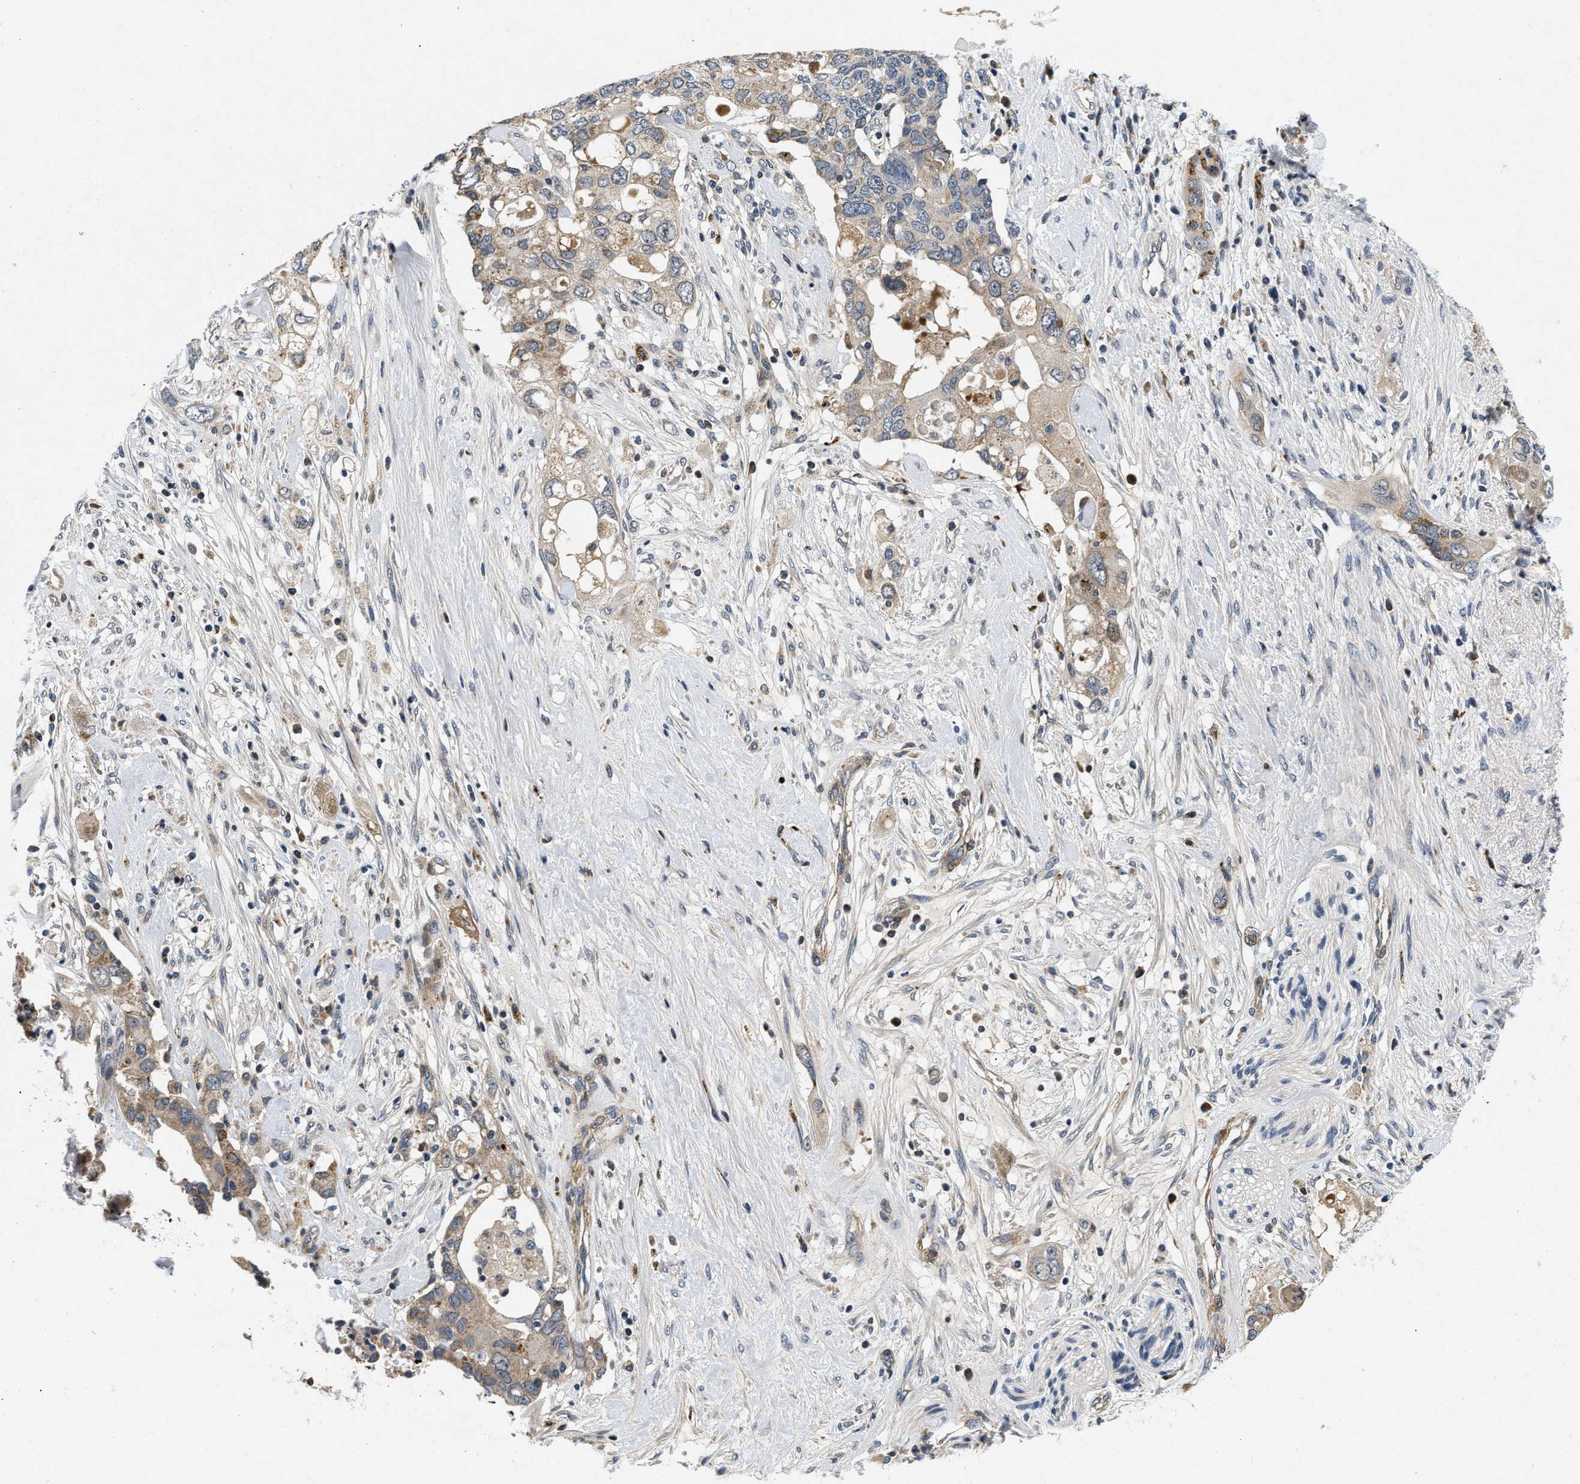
{"staining": {"intensity": "weak", "quantity": ">75%", "location": "cytoplasmic/membranous"}, "tissue": "pancreatic cancer", "cell_type": "Tumor cells", "image_type": "cancer", "snomed": [{"axis": "morphology", "description": "Adenocarcinoma, NOS"}, {"axis": "topography", "description": "Pancreas"}], "caption": "Immunohistochemistry staining of pancreatic cancer (adenocarcinoma), which exhibits low levels of weak cytoplasmic/membranous expression in about >75% of tumor cells indicating weak cytoplasmic/membranous protein positivity. The staining was performed using DAB (brown) for protein detection and nuclei were counterstained in hematoxylin (blue).", "gene": "PDP1", "patient": {"sex": "female", "age": 56}}